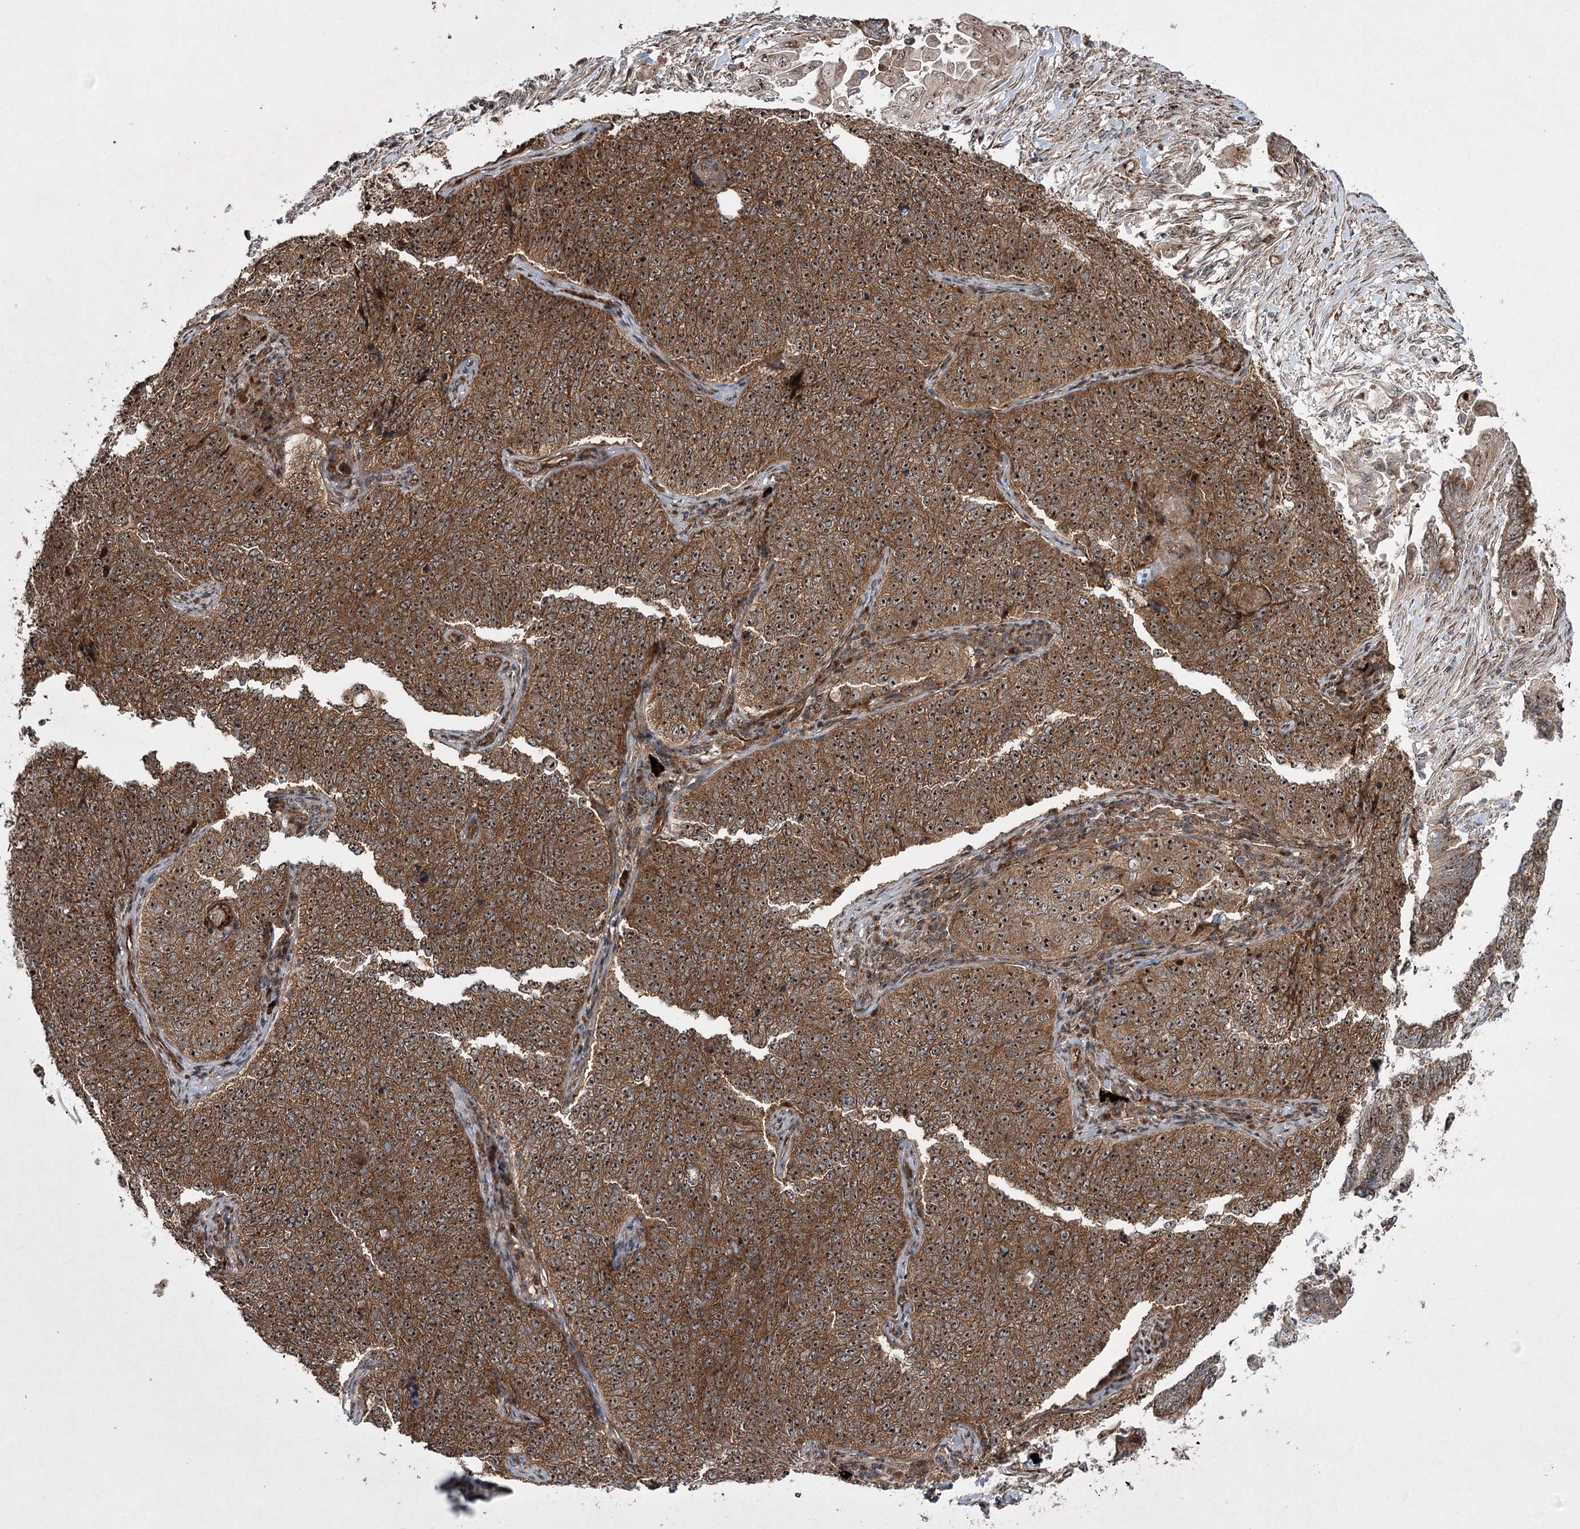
{"staining": {"intensity": "strong", "quantity": ">75%", "location": "cytoplasmic/membranous,nuclear"}, "tissue": "cervical cancer", "cell_type": "Tumor cells", "image_type": "cancer", "snomed": [{"axis": "morphology", "description": "Squamous cell carcinoma, NOS"}, {"axis": "topography", "description": "Cervix"}], "caption": "Approximately >75% of tumor cells in cervical cancer reveal strong cytoplasmic/membranous and nuclear protein staining as visualized by brown immunohistochemical staining.", "gene": "SERINC5", "patient": {"sex": "female", "age": 35}}